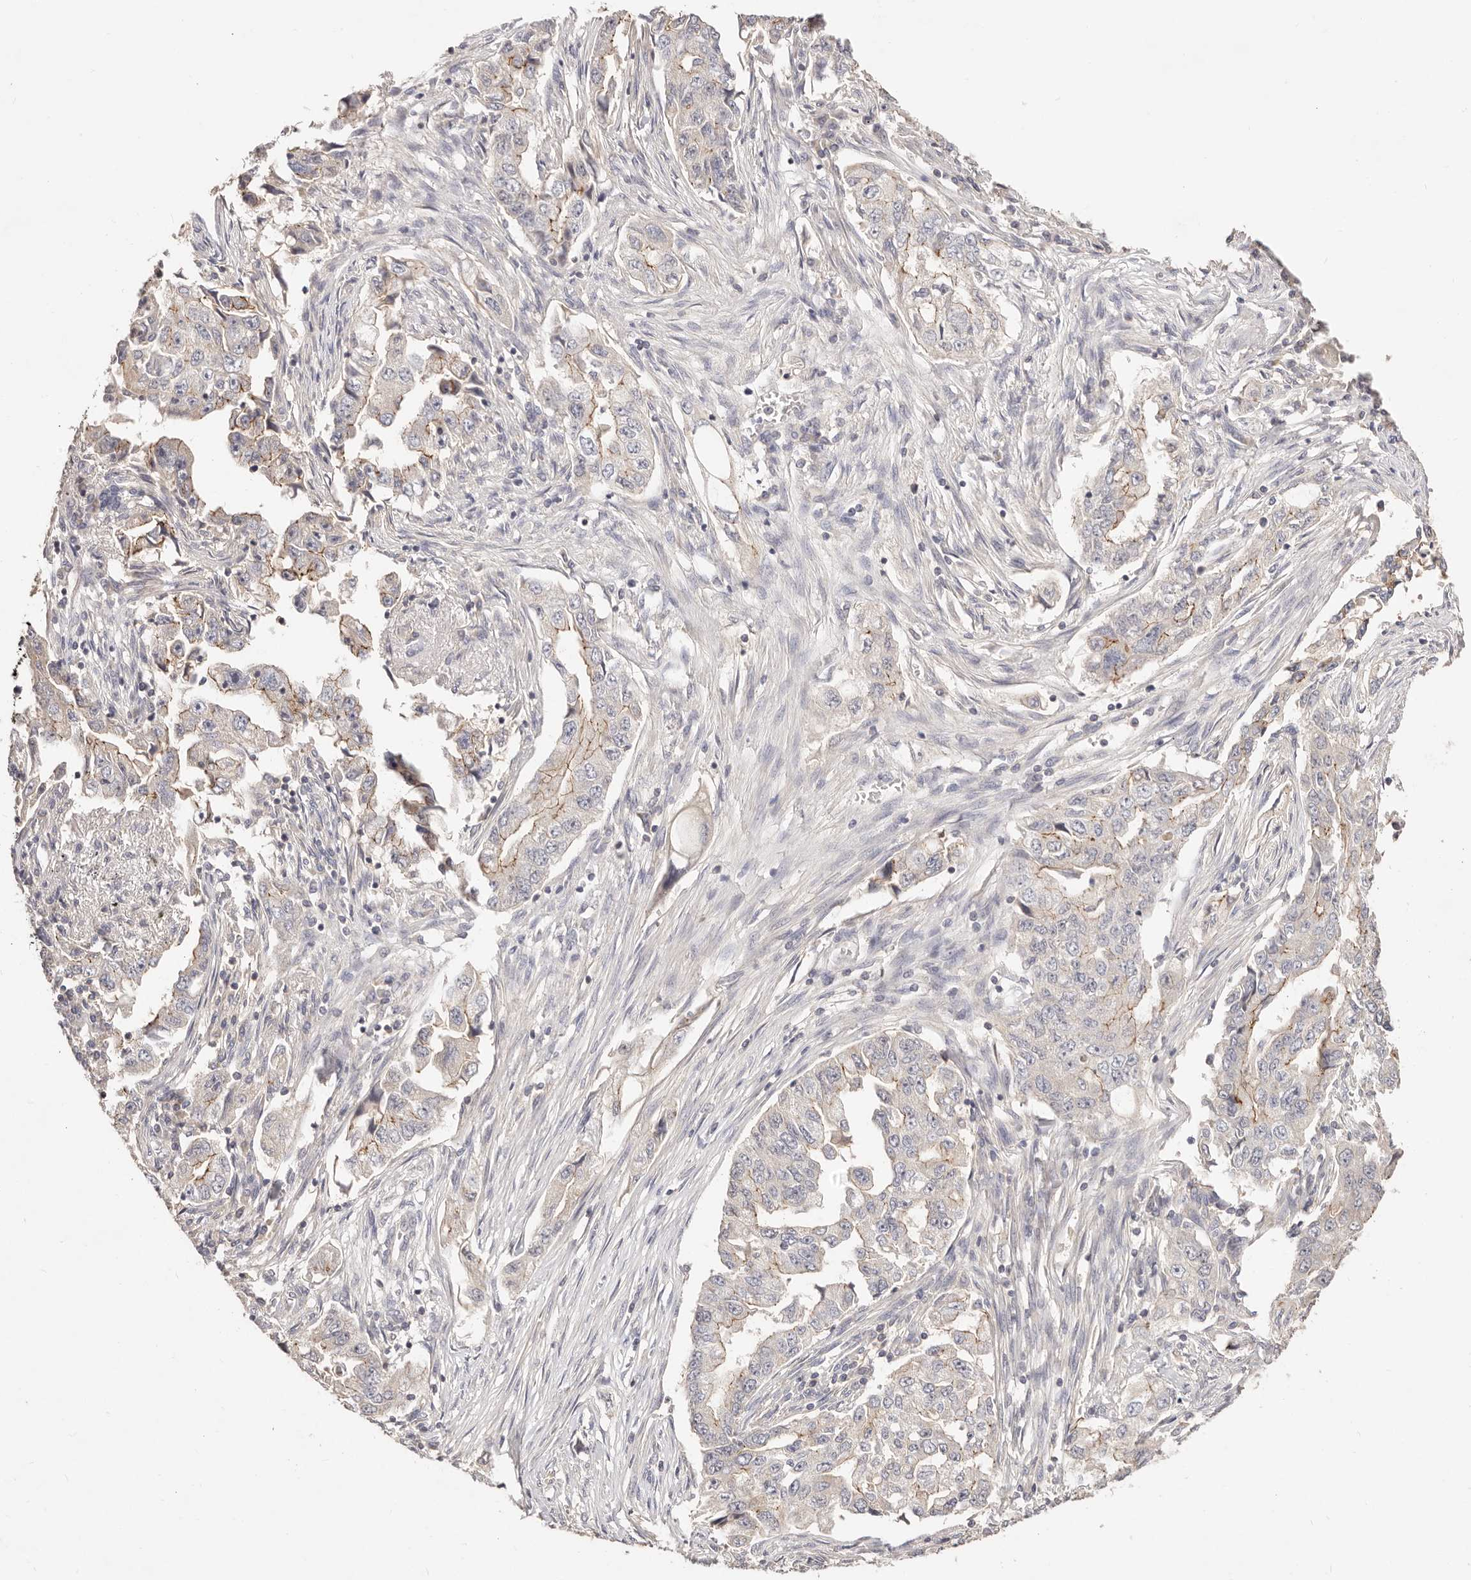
{"staining": {"intensity": "weak", "quantity": "<25%", "location": "cytoplasmic/membranous"}, "tissue": "lung cancer", "cell_type": "Tumor cells", "image_type": "cancer", "snomed": [{"axis": "morphology", "description": "Adenocarcinoma, NOS"}, {"axis": "topography", "description": "Lung"}], "caption": "Image shows no significant protein positivity in tumor cells of lung cancer.", "gene": "CXADR", "patient": {"sex": "female", "age": 51}}